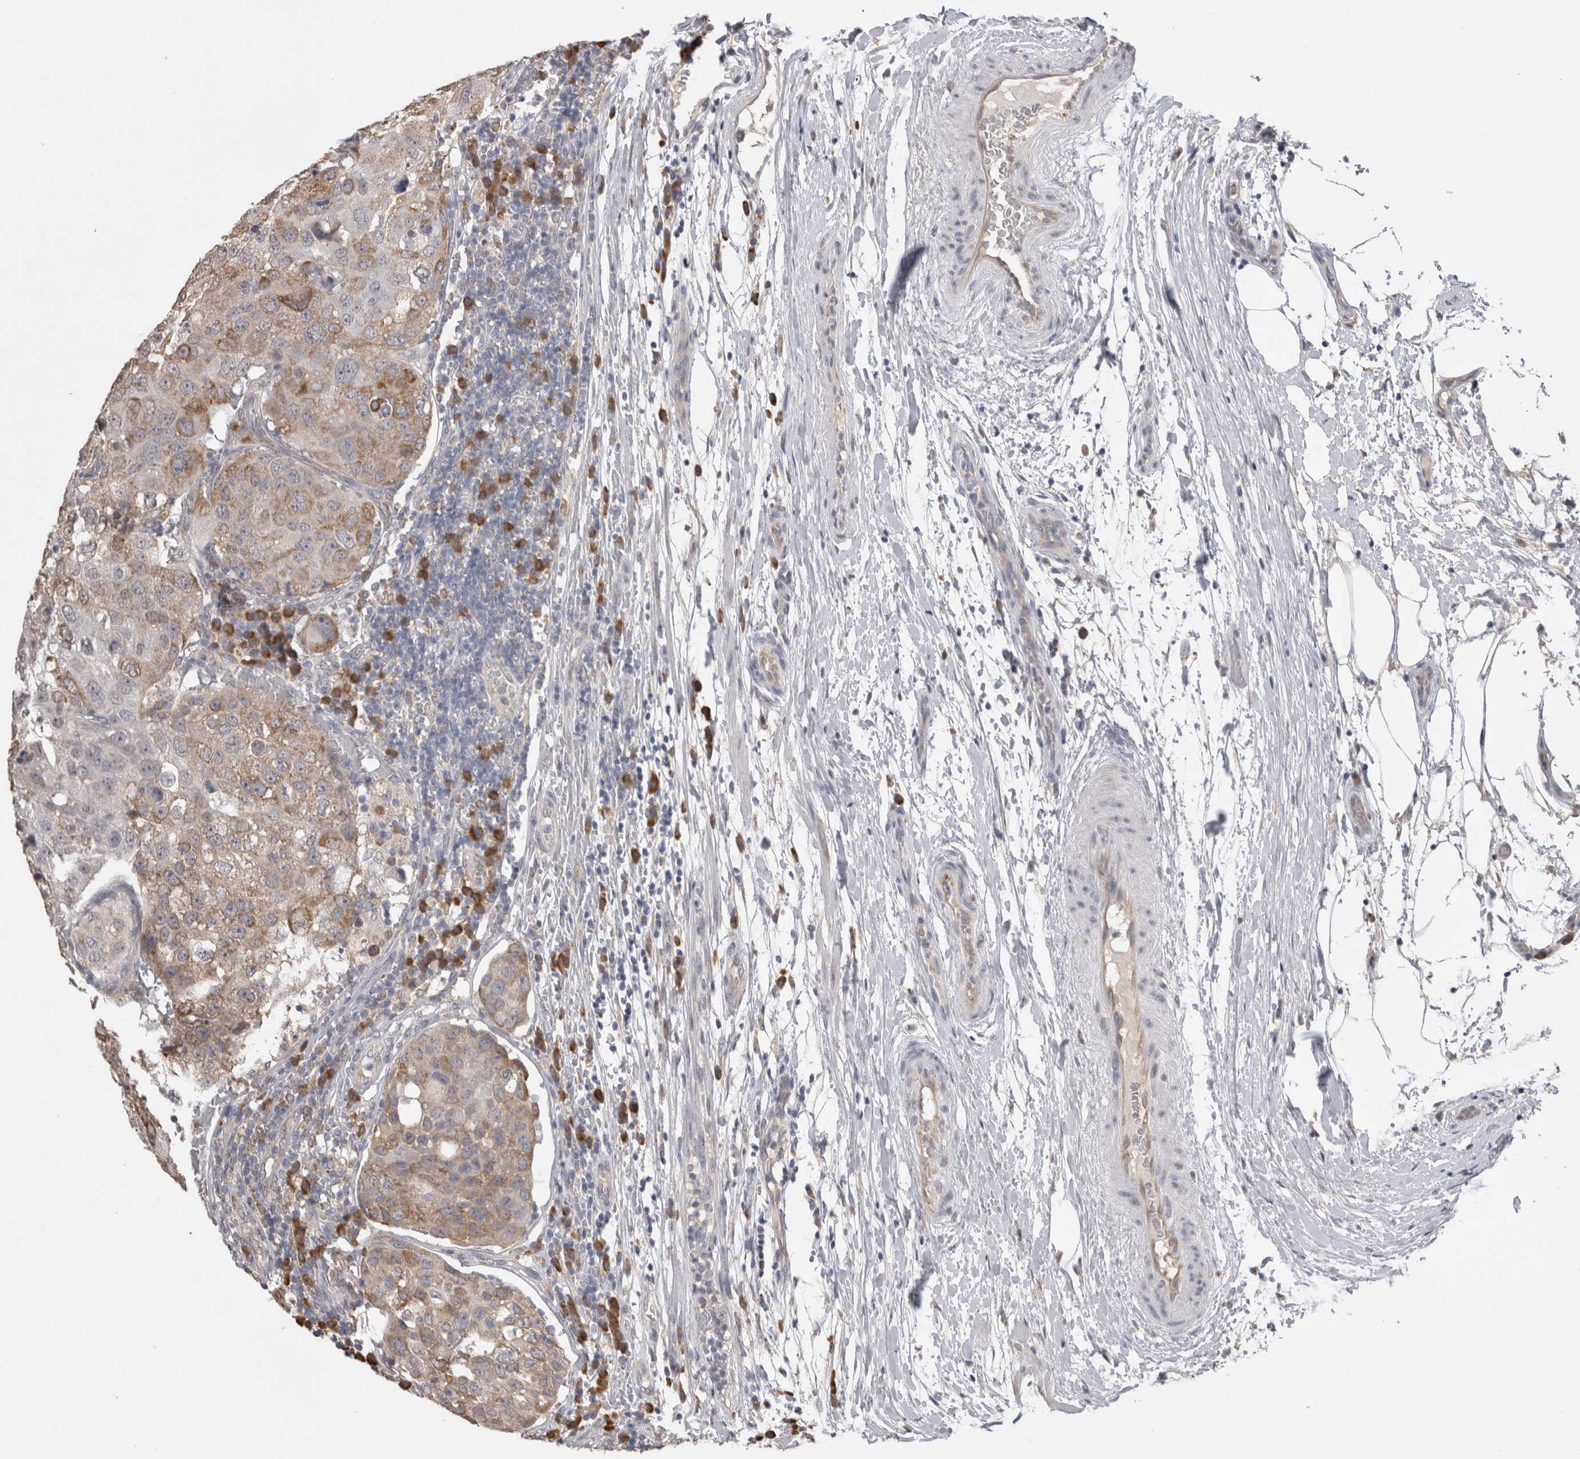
{"staining": {"intensity": "weak", "quantity": ">75%", "location": "cytoplasmic/membranous"}, "tissue": "urothelial cancer", "cell_type": "Tumor cells", "image_type": "cancer", "snomed": [{"axis": "morphology", "description": "Urothelial carcinoma, High grade"}, {"axis": "topography", "description": "Lymph node"}, {"axis": "topography", "description": "Urinary bladder"}], "caption": "This is an image of IHC staining of urothelial cancer, which shows weak expression in the cytoplasmic/membranous of tumor cells.", "gene": "NOMO1", "patient": {"sex": "male", "age": 51}}